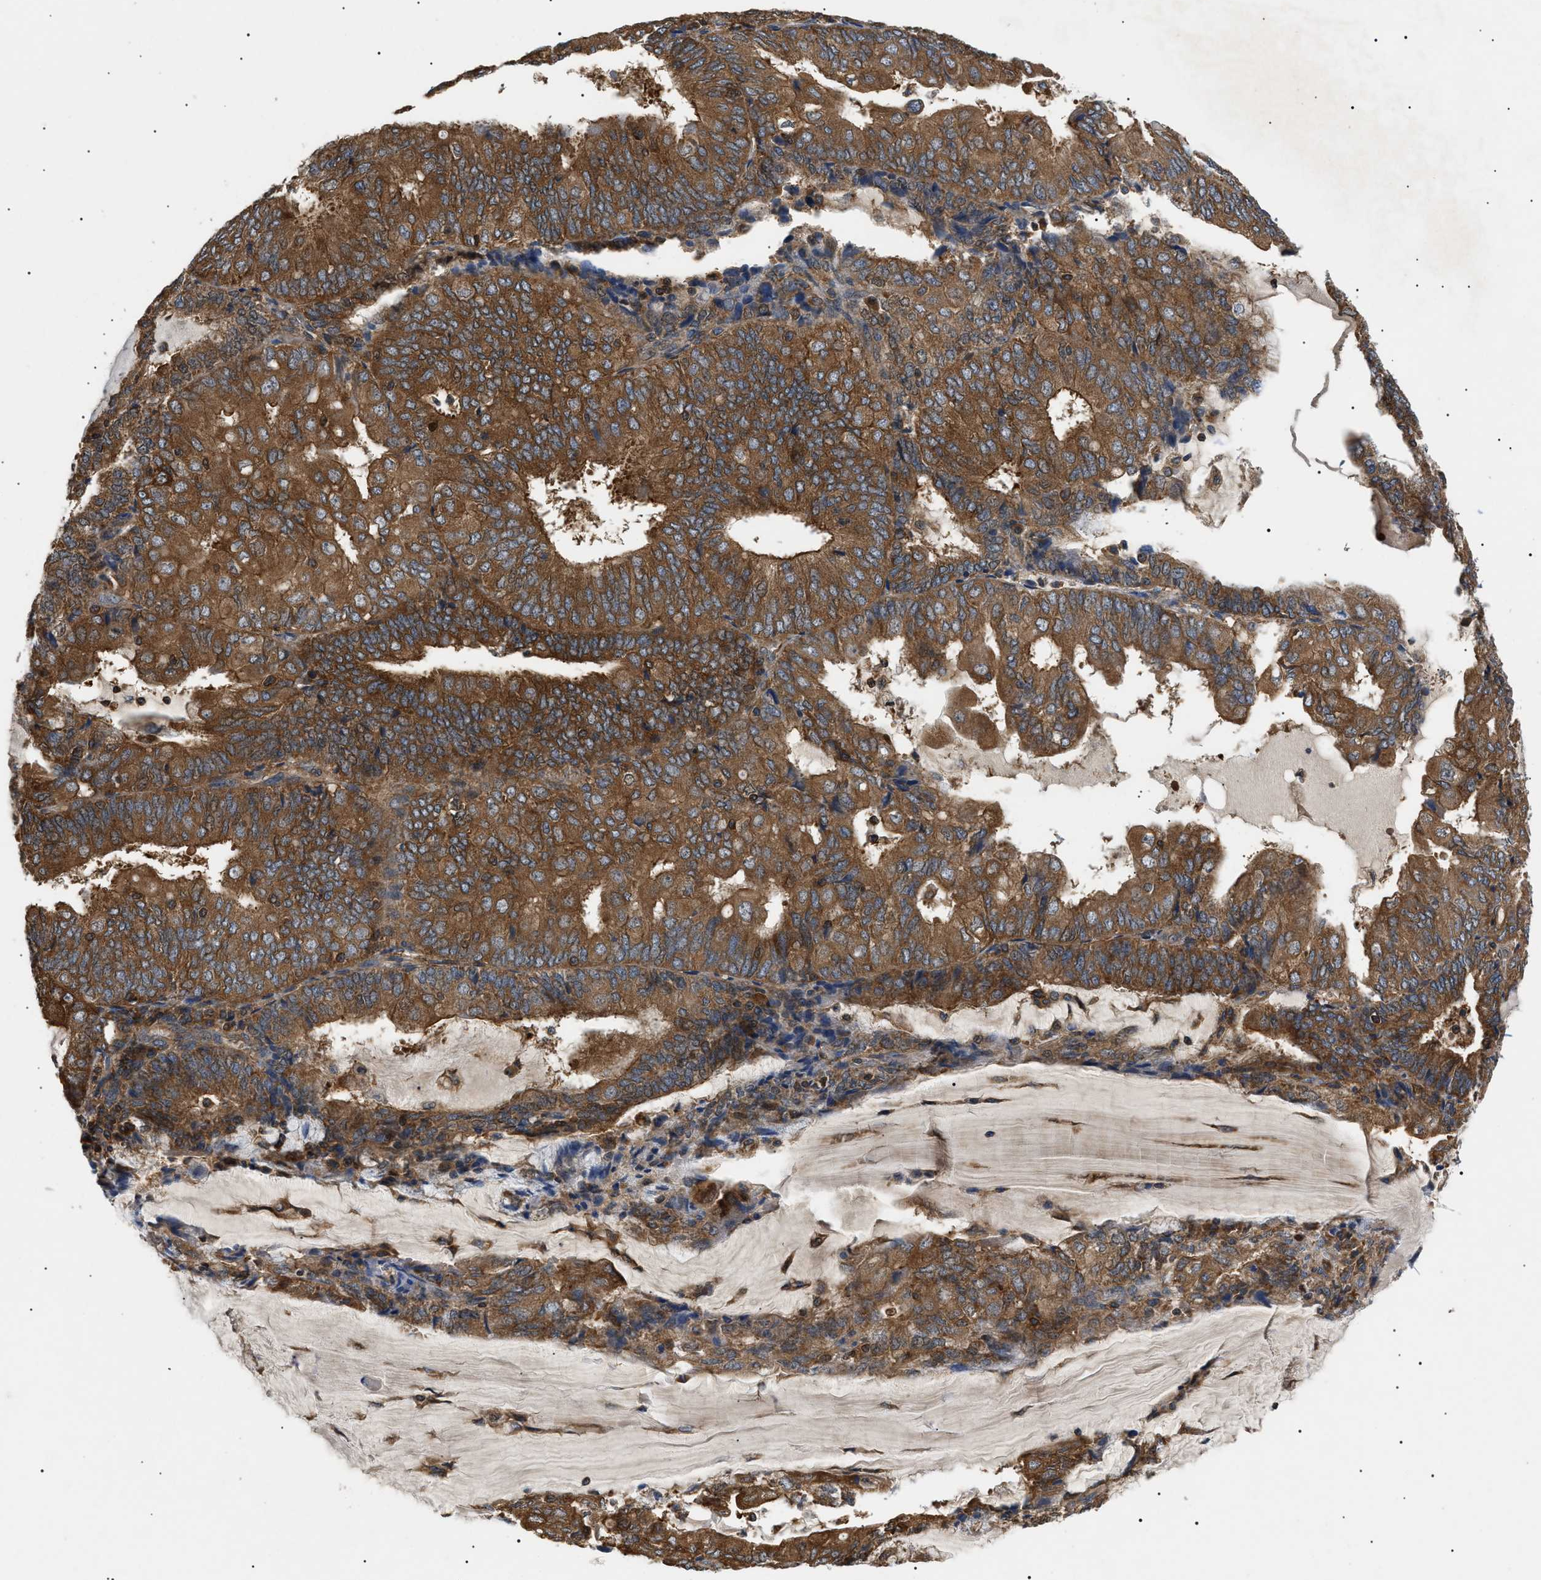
{"staining": {"intensity": "strong", "quantity": ">75%", "location": "cytoplasmic/membranous"}, "tissue": "endometrial cancer", "cell_type": "Tumor cells", "image_type": "cancer", "snomed": [{"axis": "morphology", "description": "Adenocarcinoma, NOS"}, {"axis": "topography", "description": "Endometrium"}], "caption": "Protein analysis of endometrial cancer (adenocarcinoma) tissue exhibits strong cytoplasmic/membranous positivity in about >75% of tumor cells.", "gene": "PPM1B", "patient": {"sex": "female", "age": 81}}